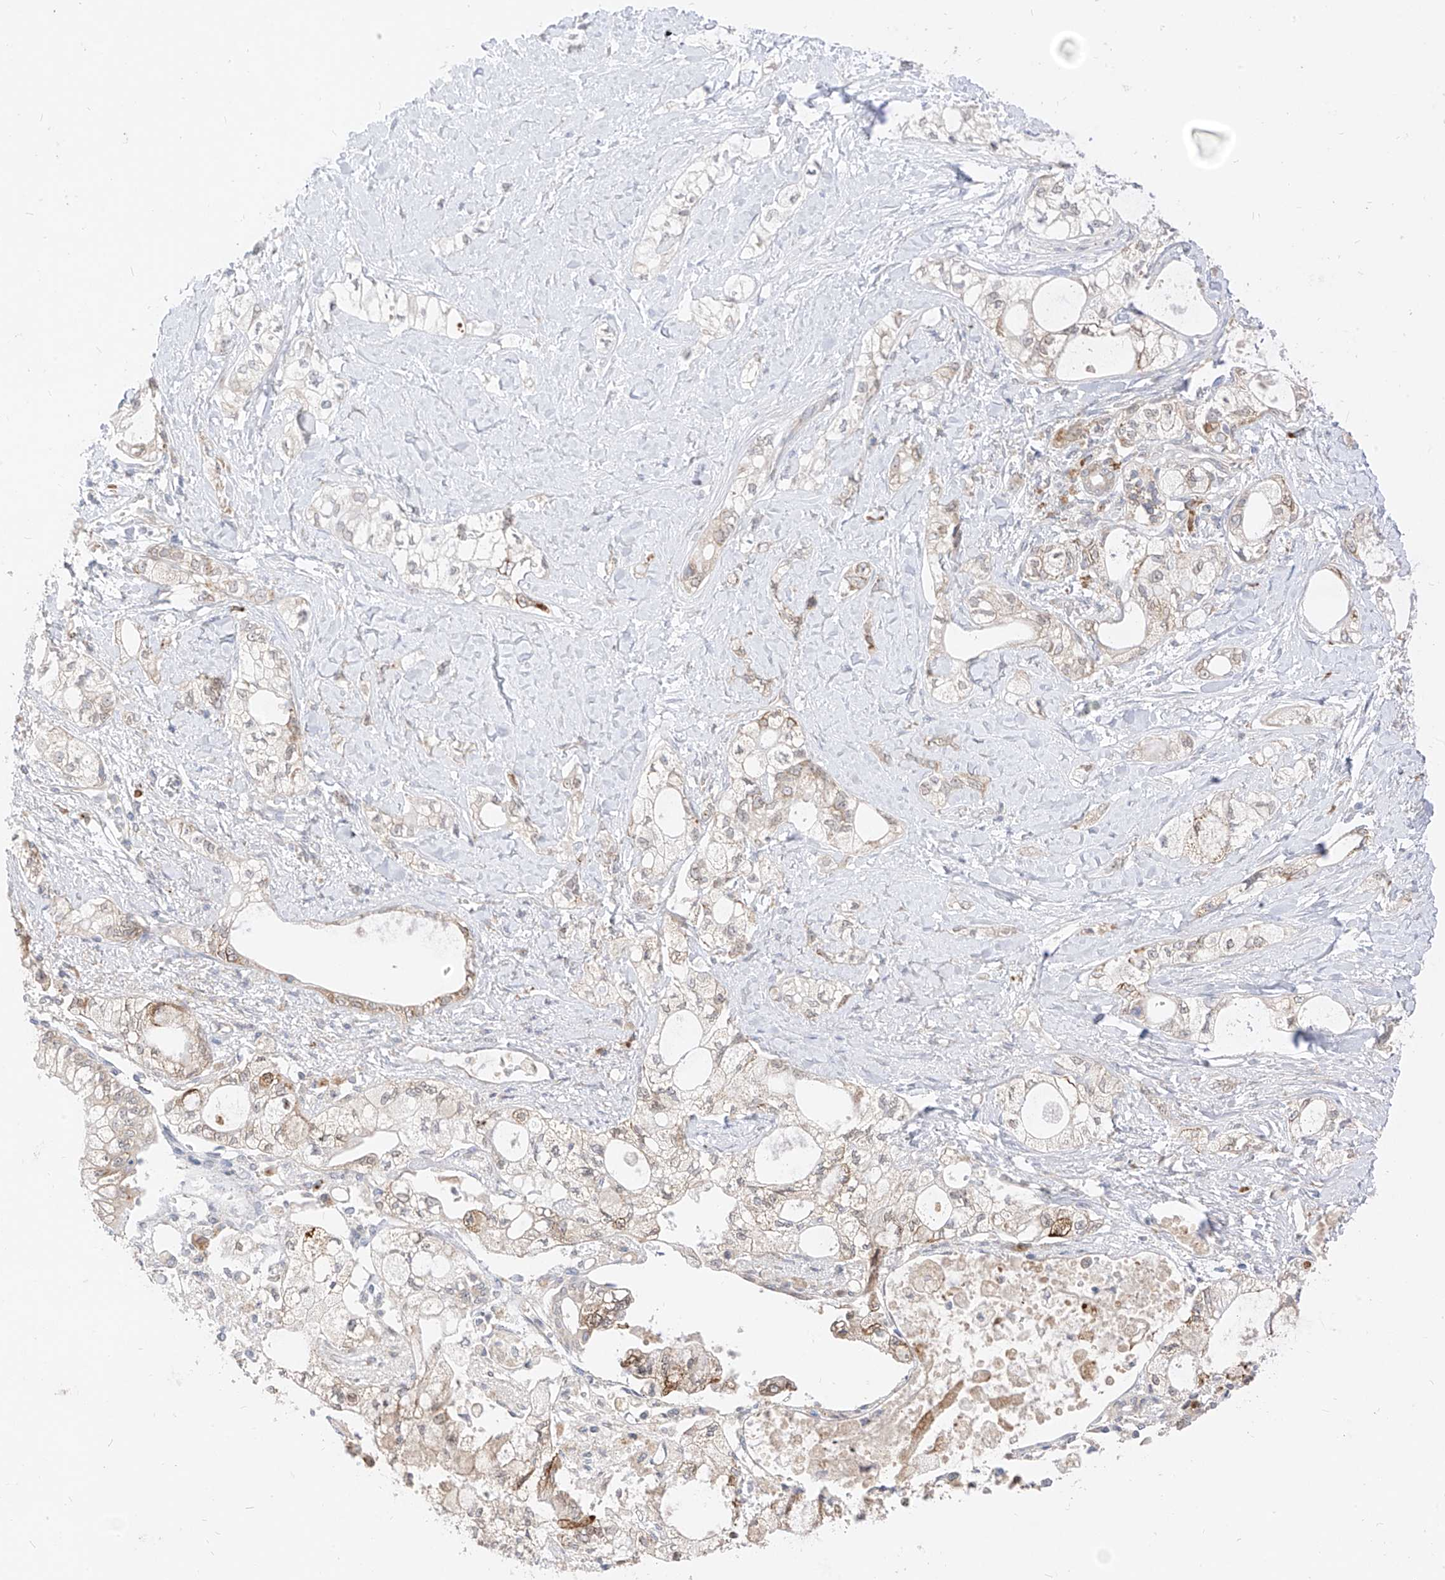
{"staining": {"intensity": "weak", "quantity": "<25%", "location": "cytoplasmic/membranous"}, "tissue": "pancreatic cancer", "cell_type": "Tumor cells", "image_type": "cancer", "snomed": [{"axis": "morphology", "description": "Adenocarcinoma, NOS"}, {"axis": "topography", "description": "Pancreas"}], "caption": "Immunohistochemistry of human pancreatic cancer shows no expression in tumor cells. Nuclei are stained in blue.", "gene": "STT3A", "patient": {"sex": "male", "age": 70}}